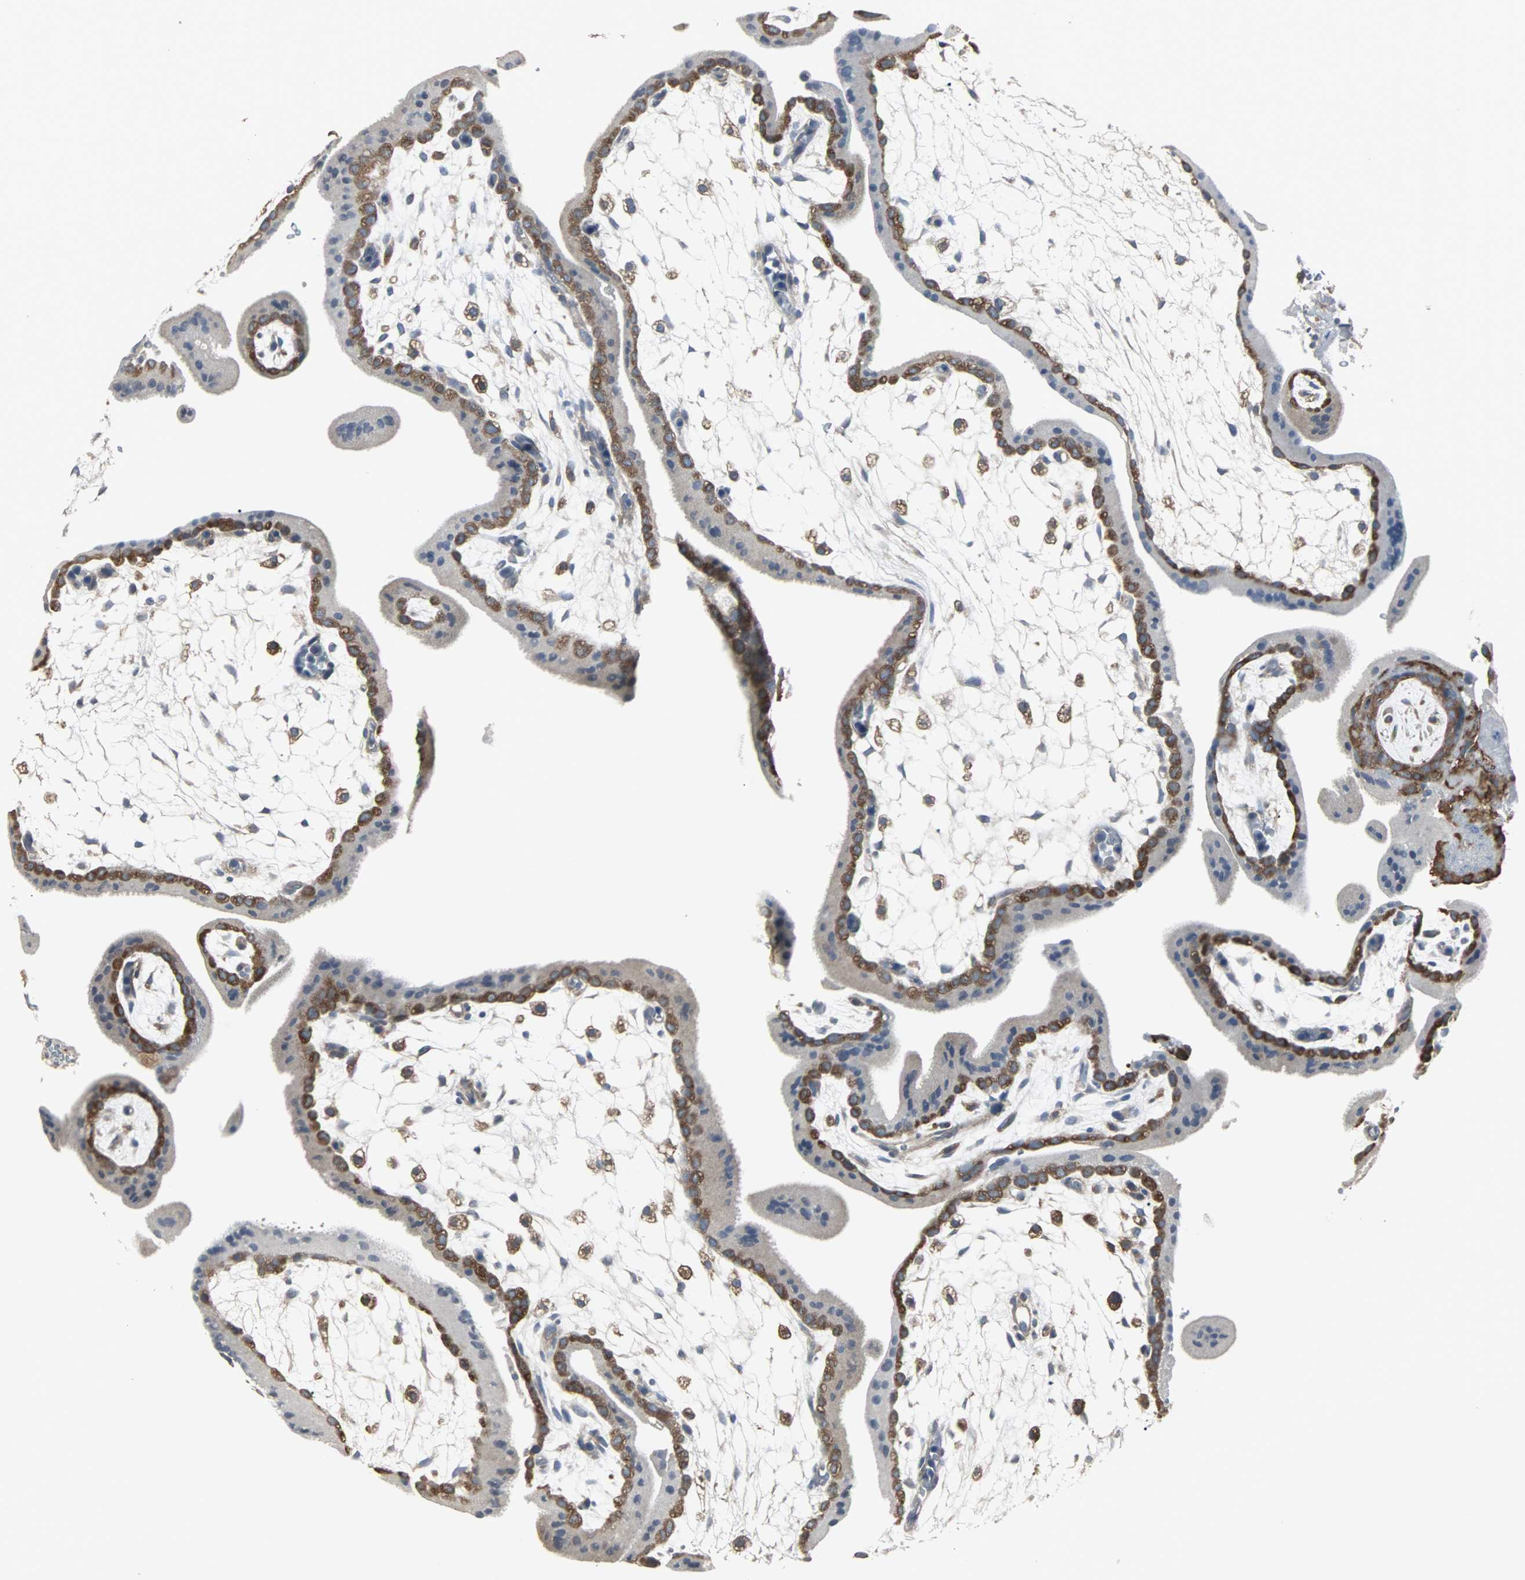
{"staining": {"intensity": "strong", "quantity": "25%-75%", "location": "cytoplasmic/membranous"}, "tissue": "placenta", "cell_type": "Trophoblastic cells", "image_type": "normal", "snomed": [{"axis": "morphology", "description": "Normal tissue, NOS"}, {"axis": "topography", "description": "Placenta"}], "caption": "IHC photomicrograph of benign placenta: human placenta stained using immunohistochemistry (IHC) demonstrates high levels of strong protein expression localized specifically in the cytoplasmic/membranous of trophoblastic cells, appearing as a cytoplasmic/membranous brown color.", "gene": "LRRFIP1", "patient": {"sex": "female", "age": 35}}